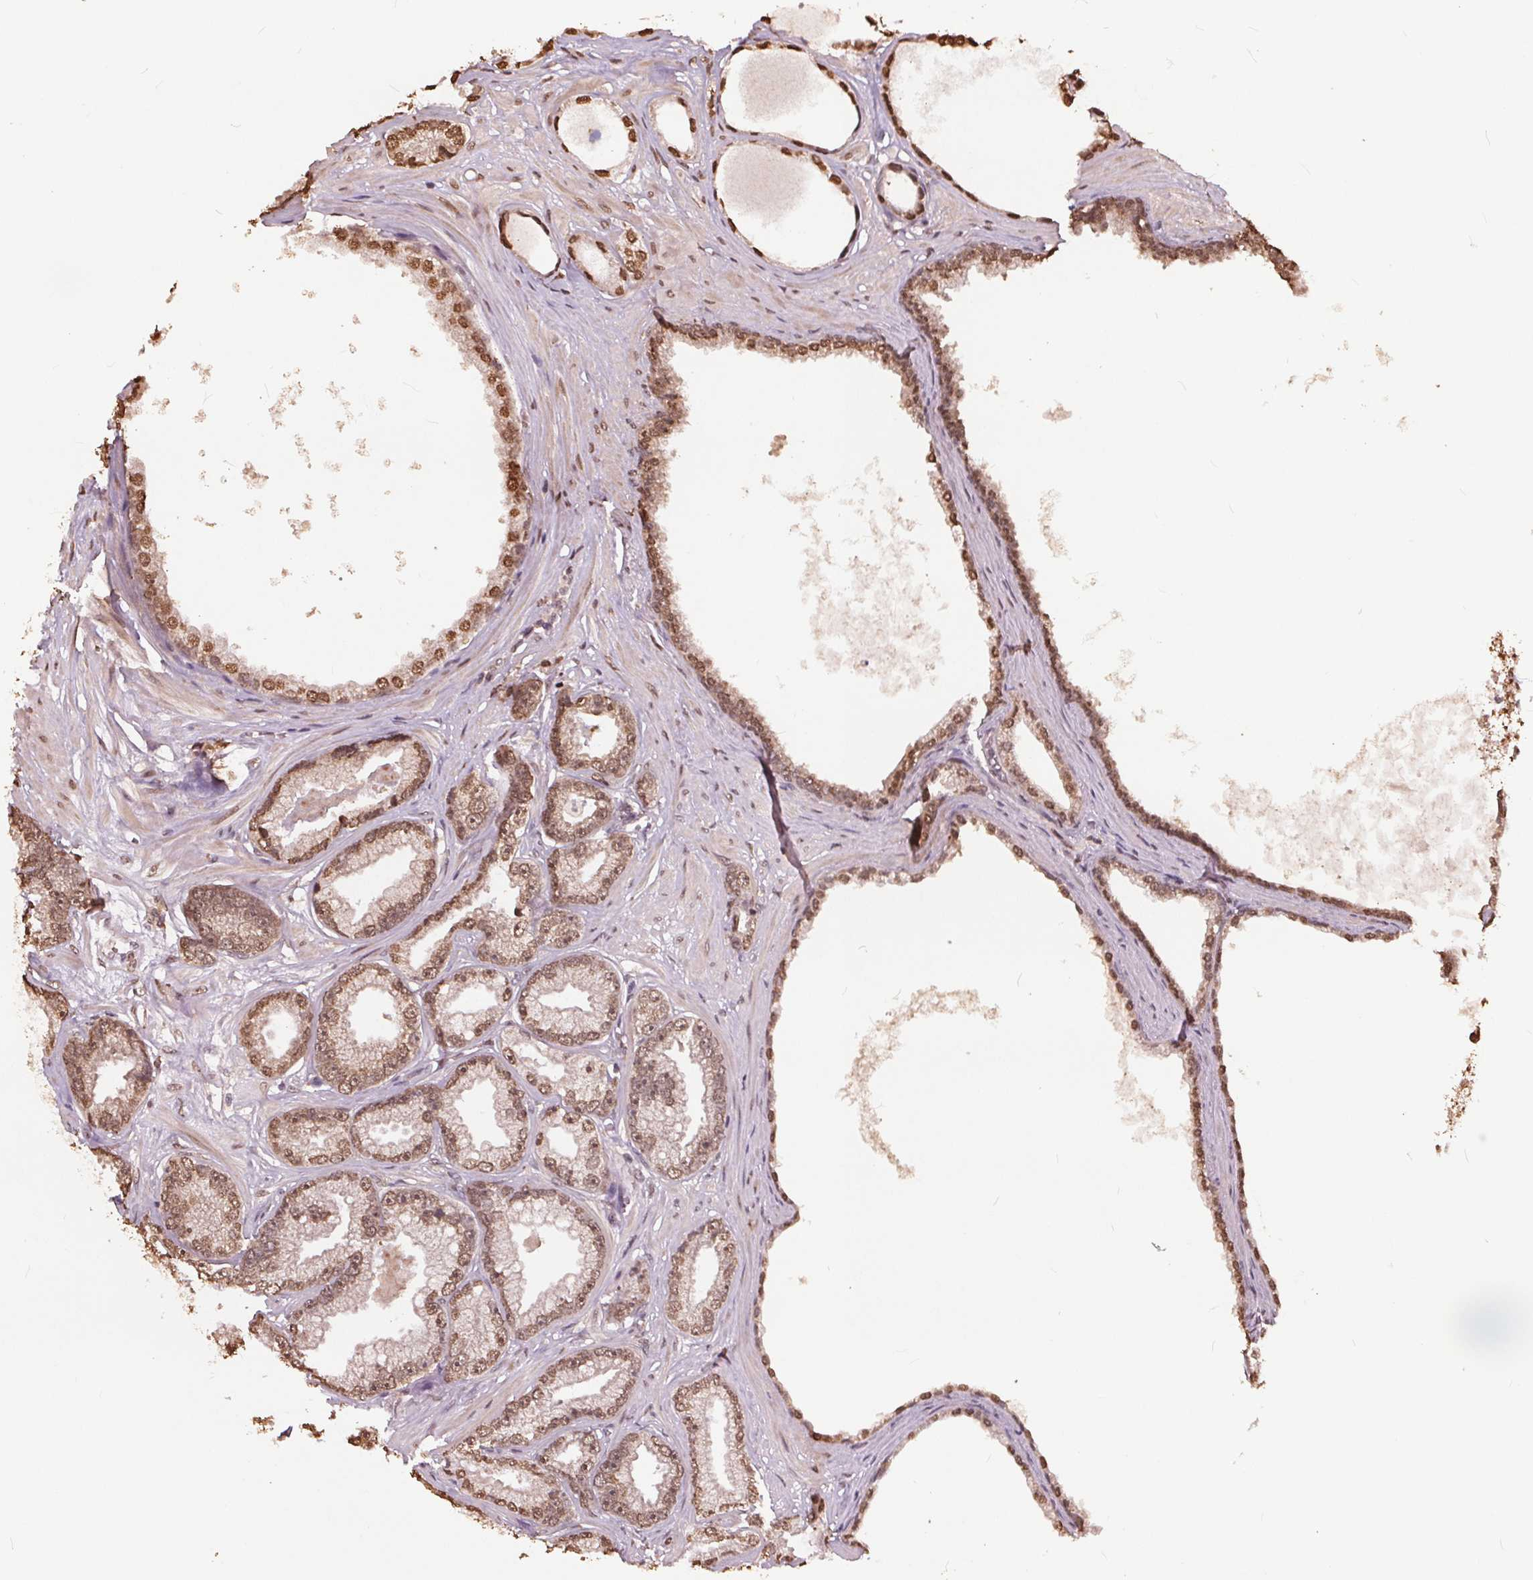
{"staining": {"intensity": "moderate", "quantity": ">75%", "location": "nuclear"}, "tissue": "prostate cancer", "cell_type": "Tumor cells", "image_type": "cancer", "snomed": [{"axis": "morphology", "description": "Adenocarcinoma, Low grade"}, {"axis": "topography", "description": "Prostate"}], "caption": "Human prostate cancer stained with a brown dye shows moderate nuclear positive expression in about >75% of tumor cells.", "gene": "HIF1AN", "patient": {"sex": "male", "age": 64}}